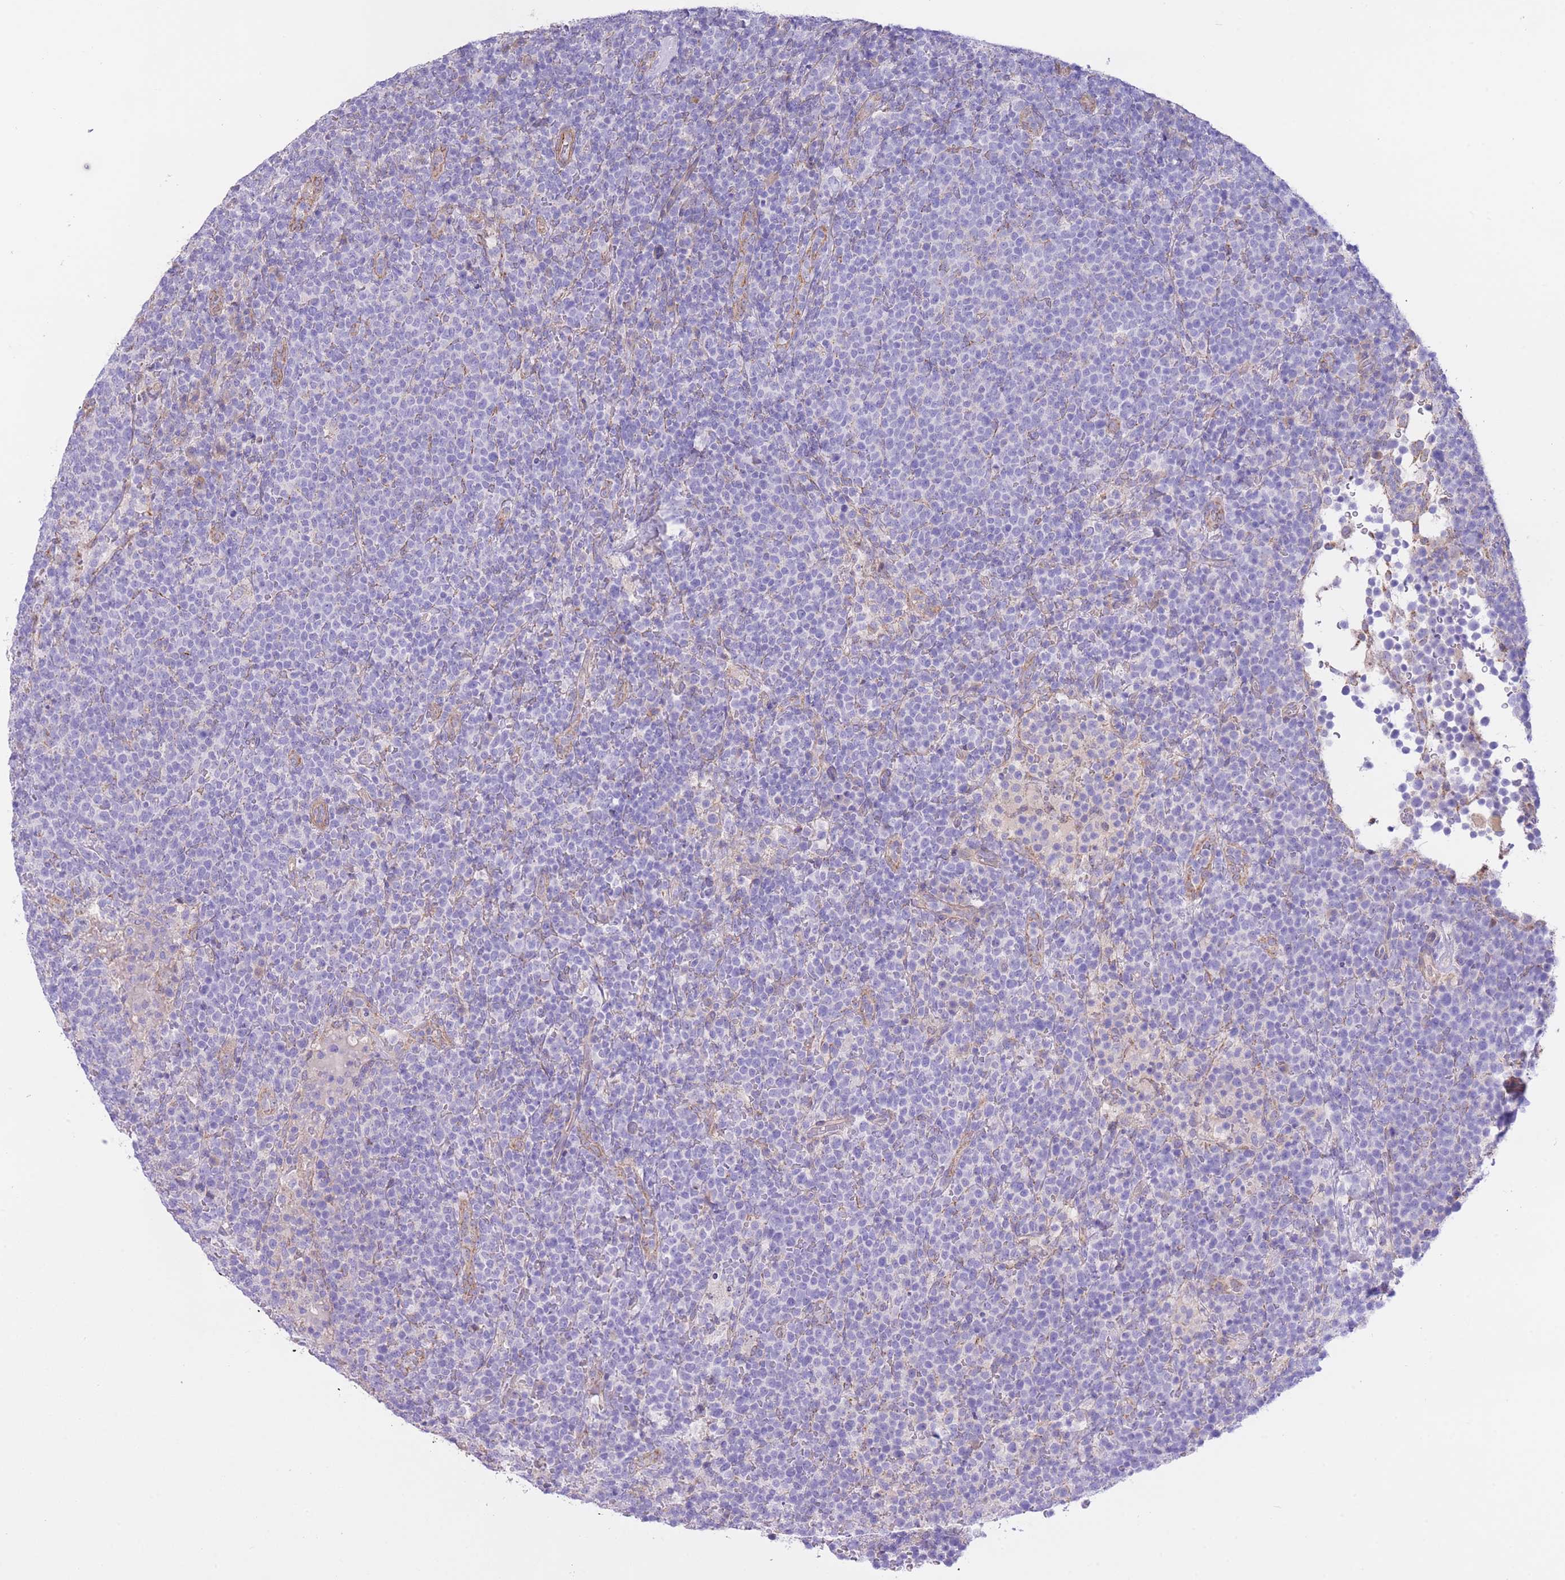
{"staining": {"intensity": "negative", "quantity": "none", "location": "none"}, "tissue": "lymphoma", "cell_type": "Tumor cells", "image_type": "cancer", "snomed": [{"axis": "morphology", "description": "Malignant lymphoma, non-Hodgkin's type, High grade"}, {"axis": "topography", "description": "Lymph node"}], "caption": "IHC histopathology image of neoplastic tissue: human high-grade malignant lymphoma, non-Hodgkin's type stained with DAB reveals no significant protein staining in tumor cells.", "gene": "PGM1", "patient": {"sex": "male", "age": 61}}